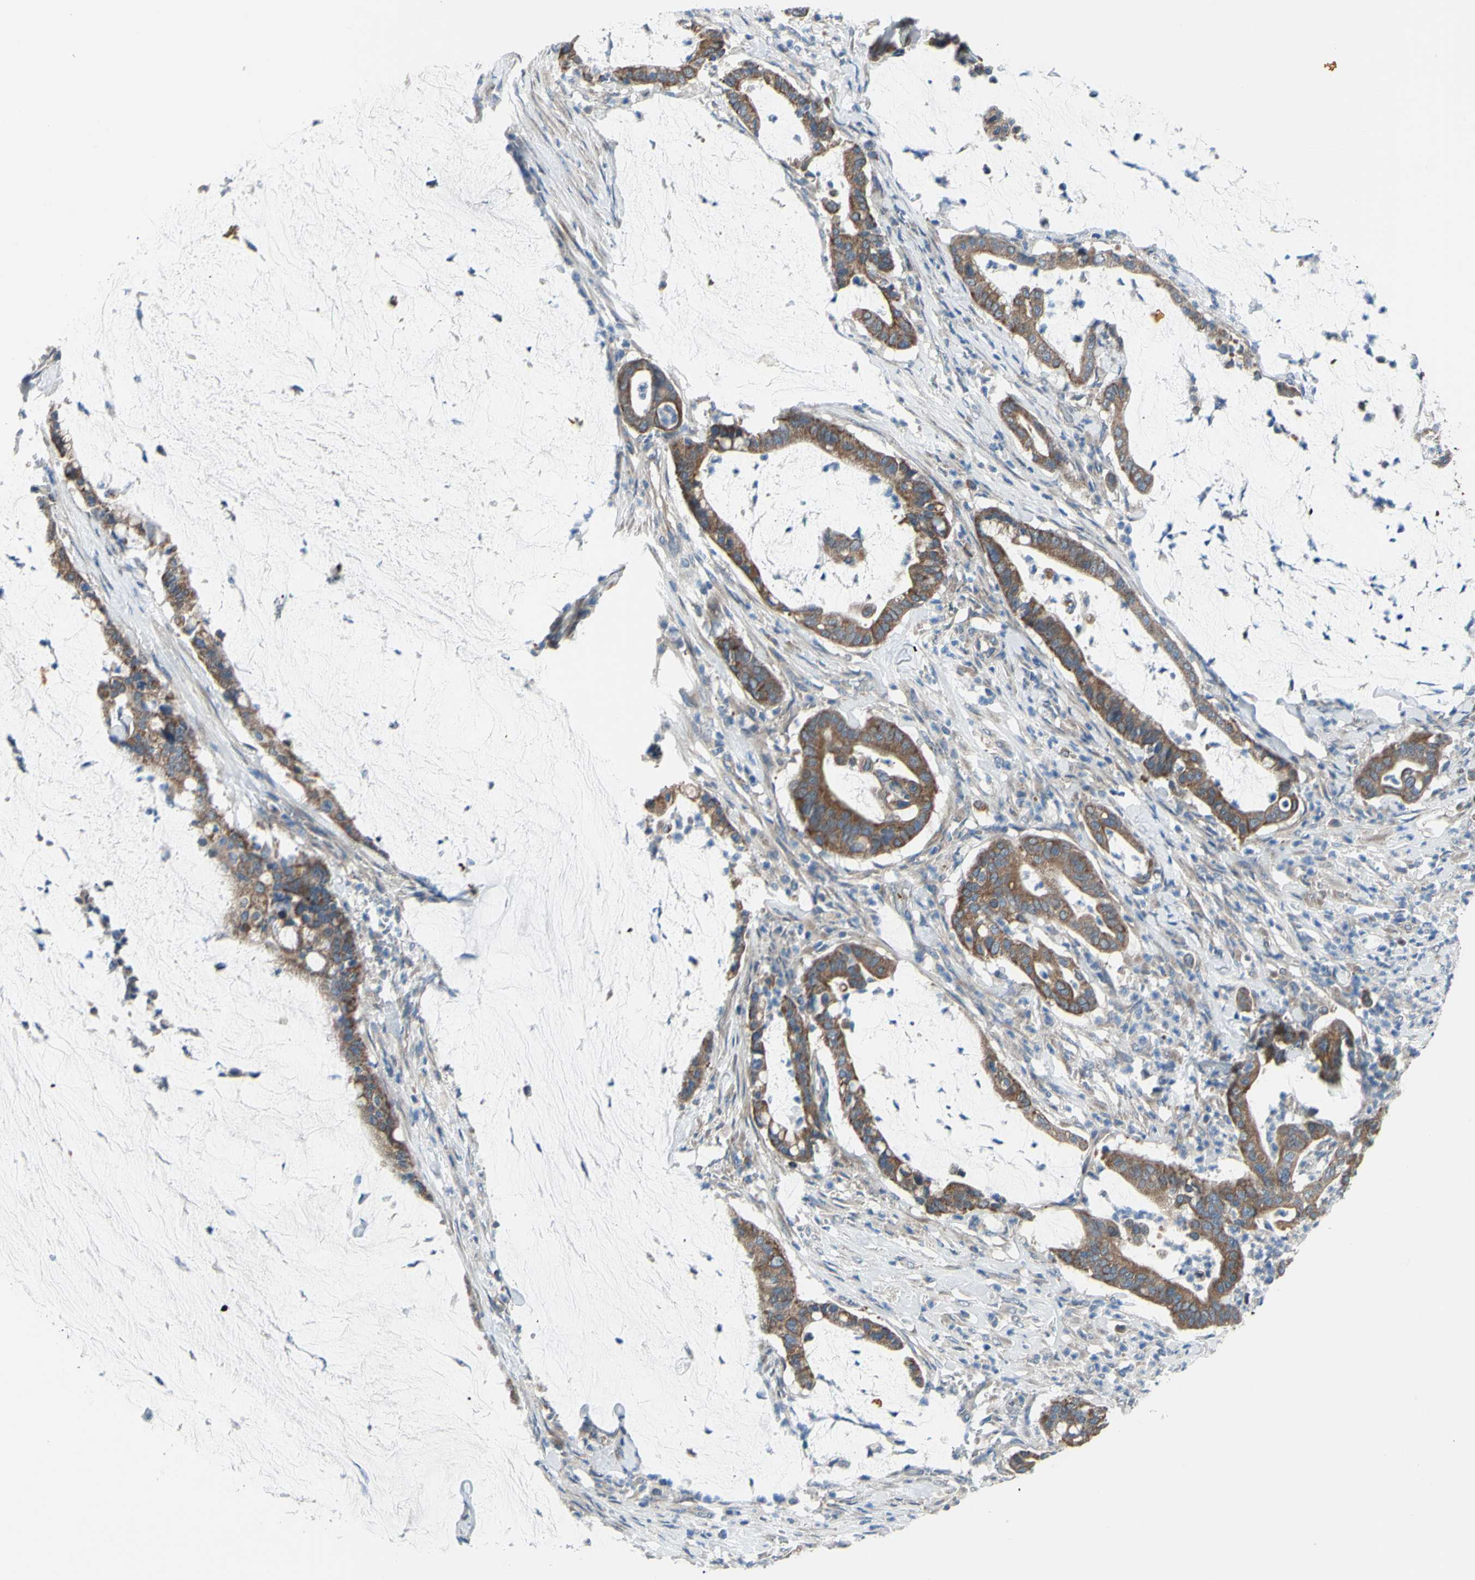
{"staining": {"intensity": "moderate", "quantity": ">75%", "location": "cytoplasmic/membranous"}, "tissue": "pancreatic cancer", "cell_type": "Tumor cells", "image_type": "cancer", "snomed": [{"axis": "morphology", "description": "Adenocarcinoma, NOS"}, {"axis": "topography", "description": "Pancreas"}], "caption": "About >75% of tumor cells in adenocarcinoma (pancreatic) exhibit moderate cytoplasmic/membranous protein expression as visualized by brown immunohistochemical staining.", "gene": "GRAMD2B", "patient": {"sex": "male", "age": 41}}